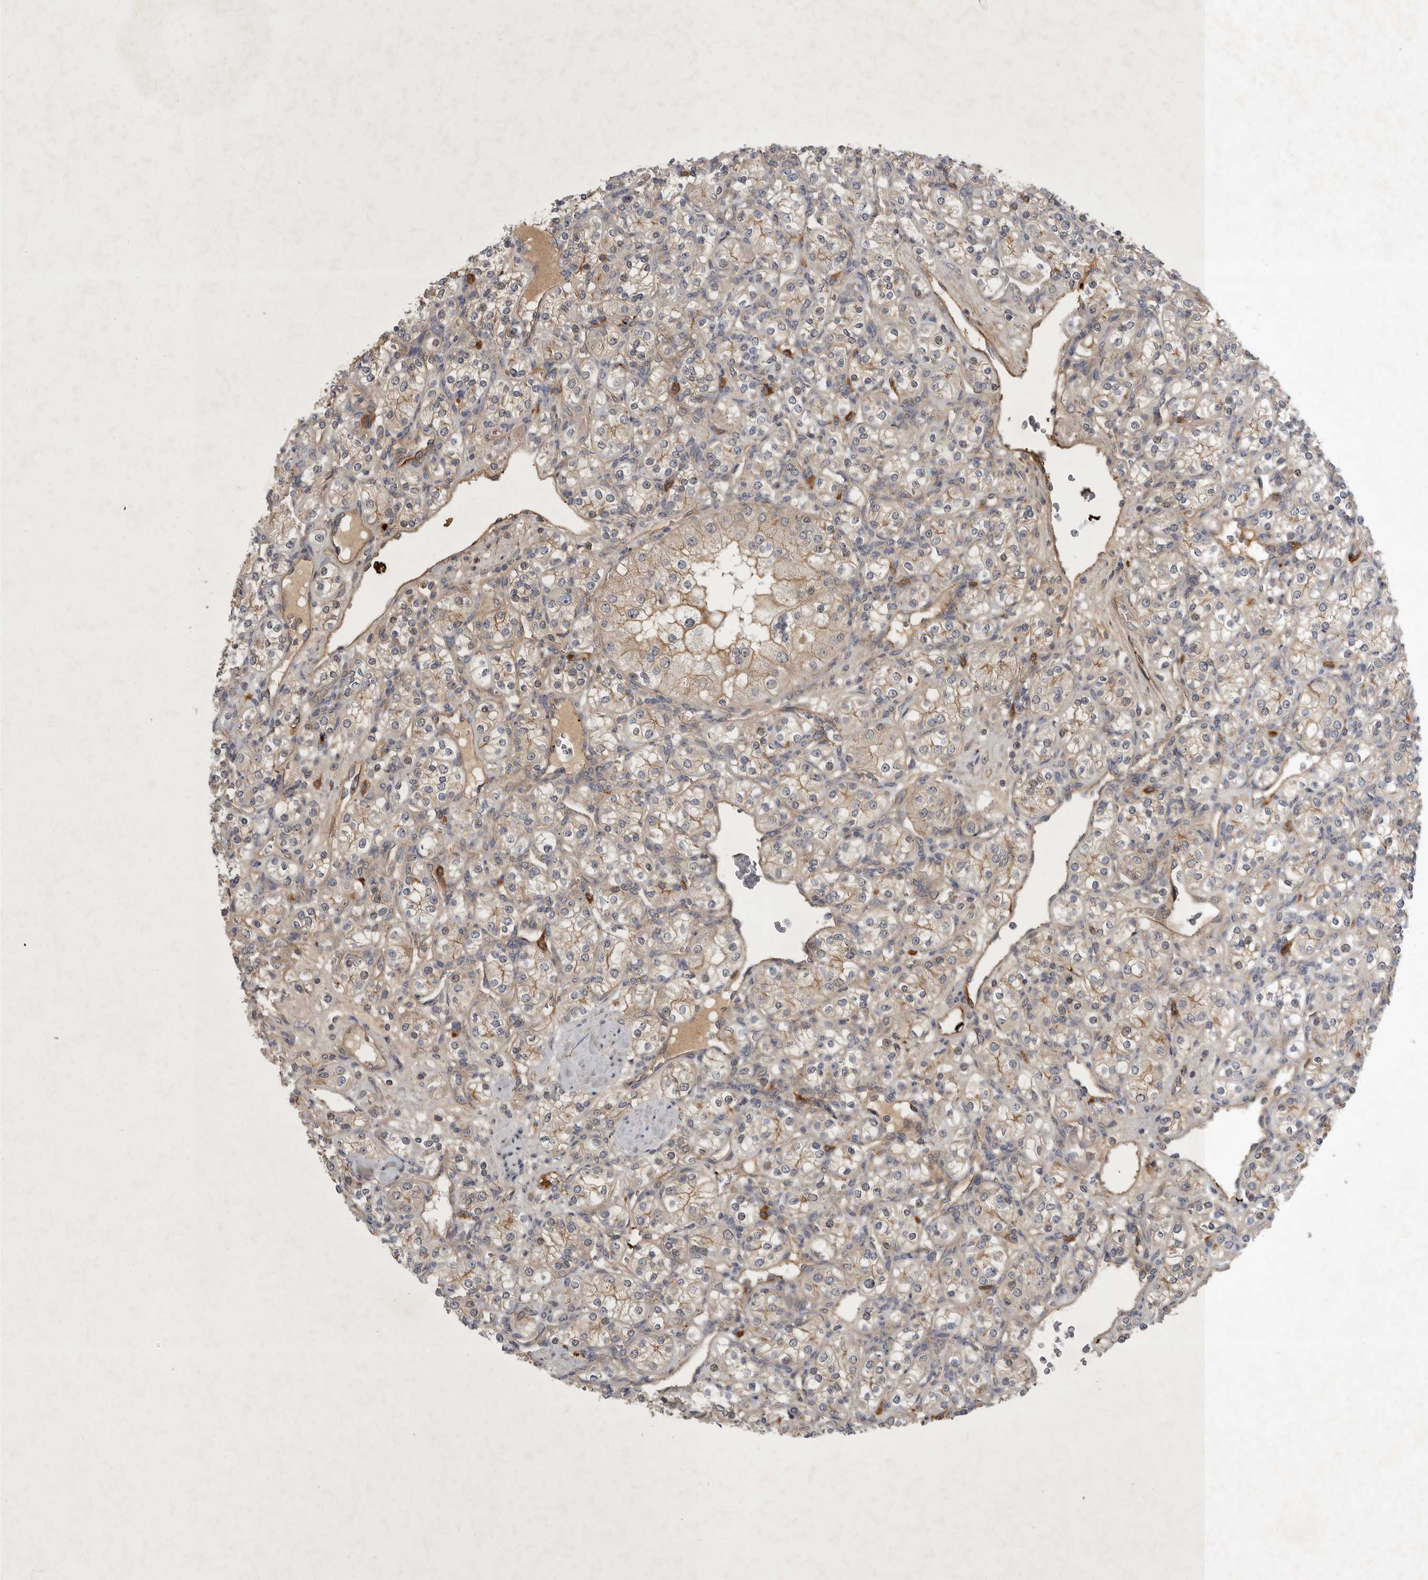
{"staining": {"intensity": "weak", "quantity": "<25%", "location": "cytoplasmic/membranous"}, "tissue": "renal cancer", "cell_type": "Tumor cells", "image_type": "cancer", "snomed": [{"axis": "morphology", "description": "Adenocarcinoma, NOS"}, {"axis": "topography", "description": "Kidney"}], "caption": "The IHC micrograph has no significant staining in tumor cells of renal cancer (adenocarcinoma) tissue.", "gene": "MLPH", "patient": {"sex": "male", "age": 77}}